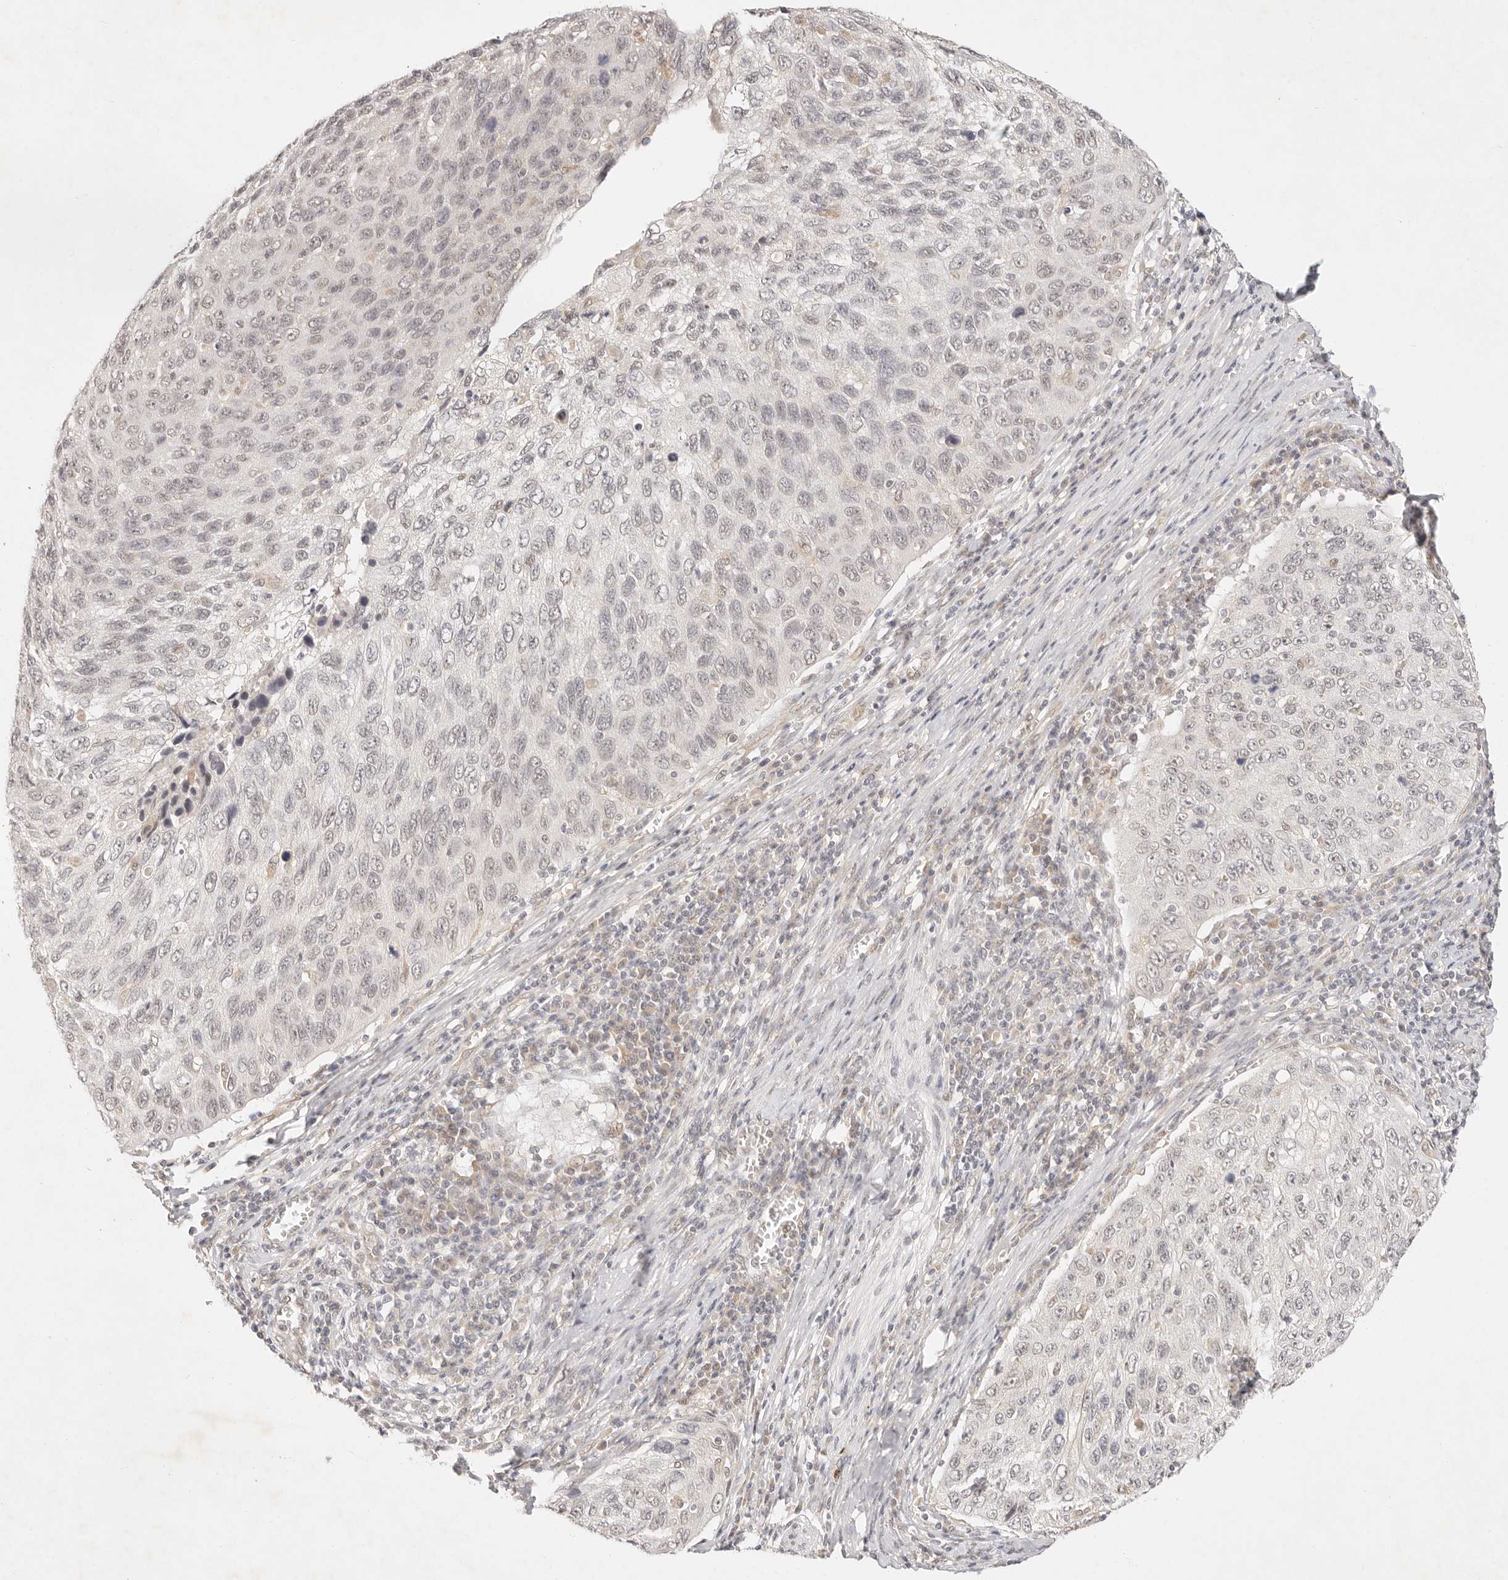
{"staining": {"intensity": "negative", "quantity": "none", "location": "none"}, "tissue": "cervical cancer", "cell_type": "Tumor cells", "image_type": "cancer", "snomed": [{"axis": "morphology", "description": "Squamous cell carcinoma, NOS"}, {"axis": "topography", "description": "Cervix"}], "caption": "The micrograph displays no staining of tumor cells in cervical squamous cell carcinoma.", "gene": "GPR156", "patient": {"sex": "female", "age": 53}}